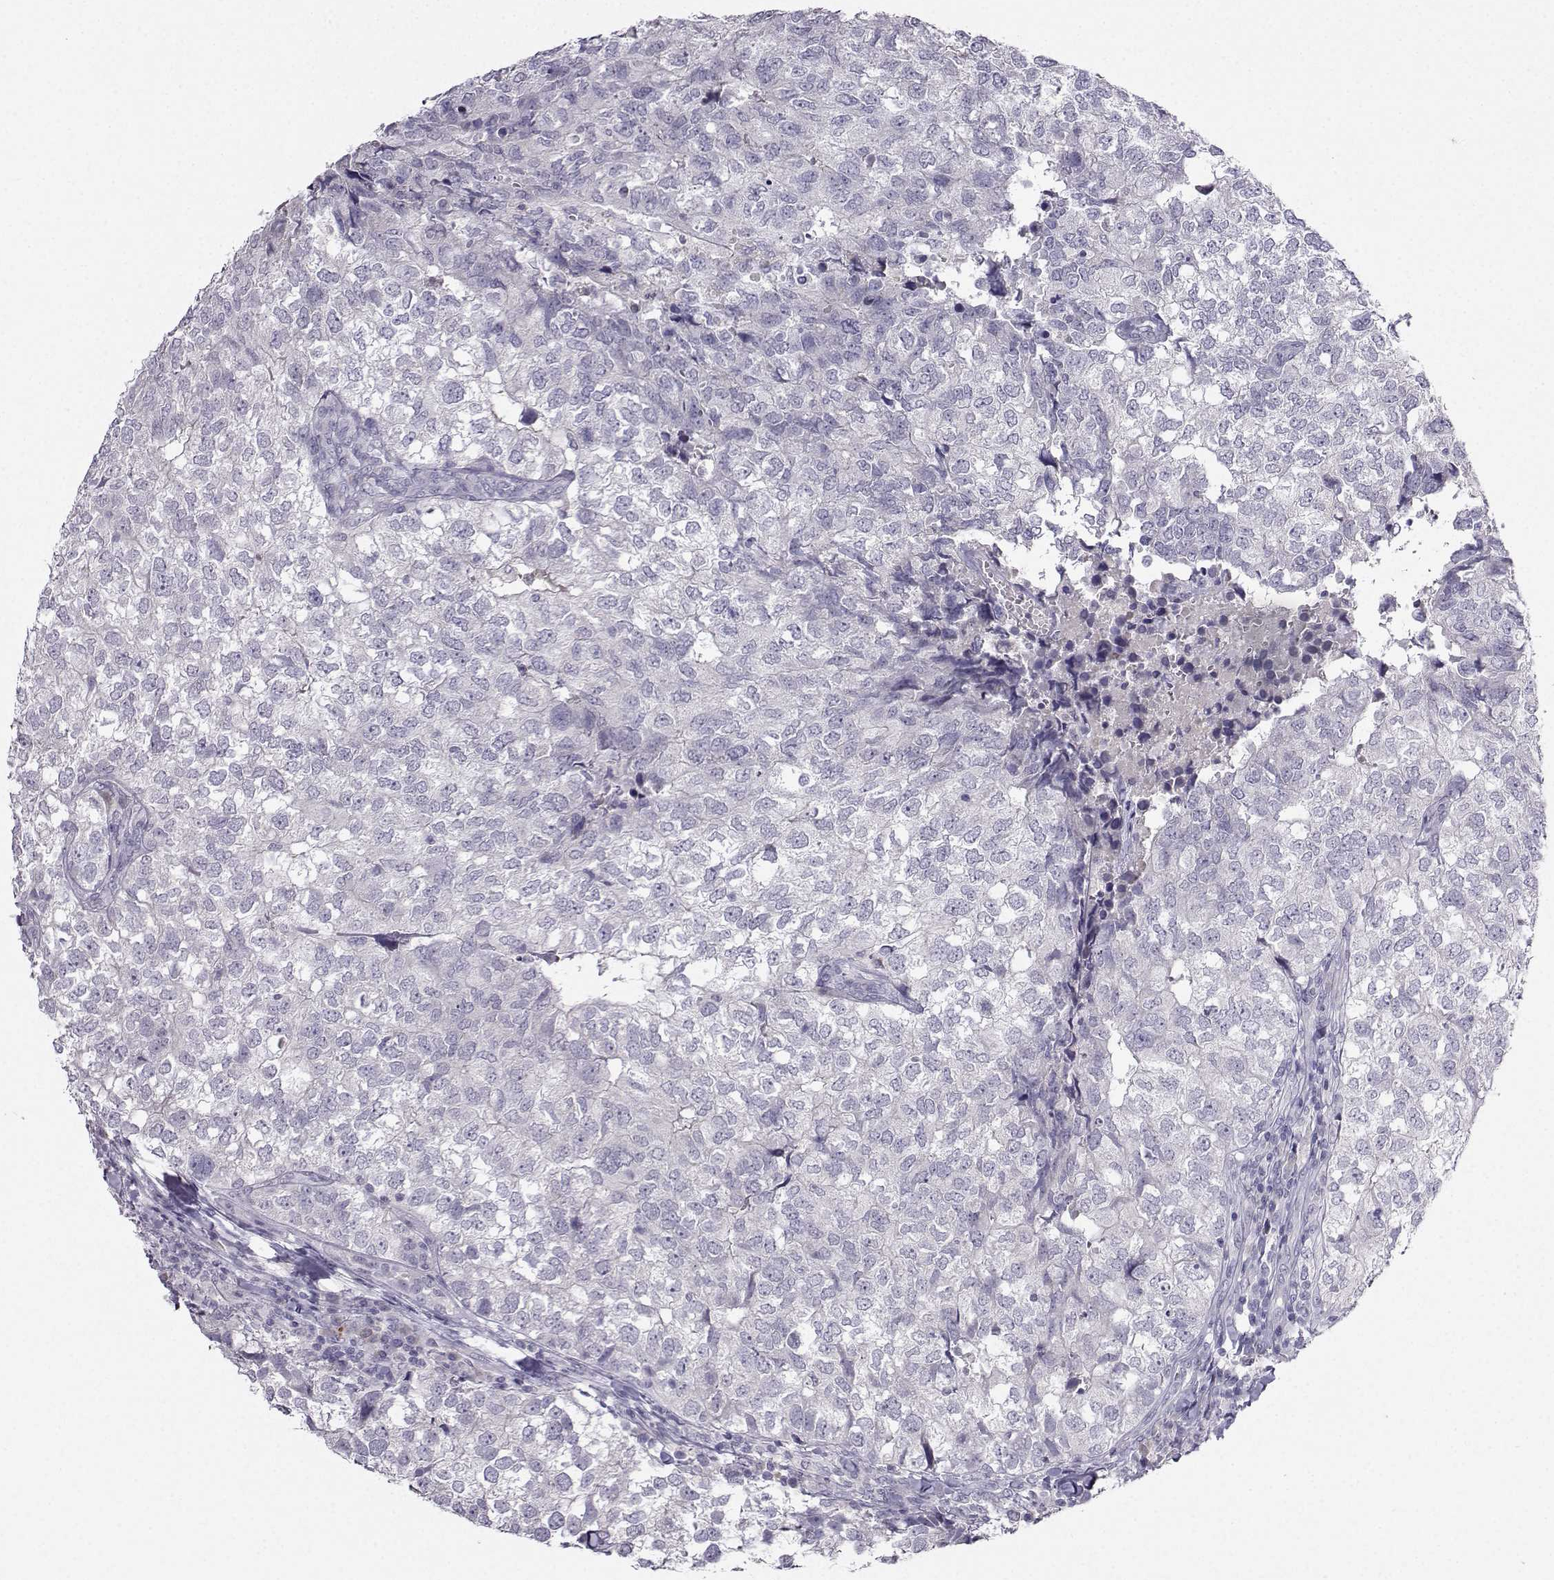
{"staining": {"intensity": "negative", "quantity": "none", "location": "none"}, "tissue": "breast cancer", "cell_type": "Tumor cells", "image_type": "cancer", "snomed": [{"axis": "morphology", "description": "Duct carcinoma"}, {"axis": "topography", "description": "Breast"}], "caption": "Tumor cells show no significant staining in infiltrating ductal carcinoma (breast). Nuclei are stained in blue.", "gene": "CRYBB1", "patient": {"sex": "female", "age": 30}}